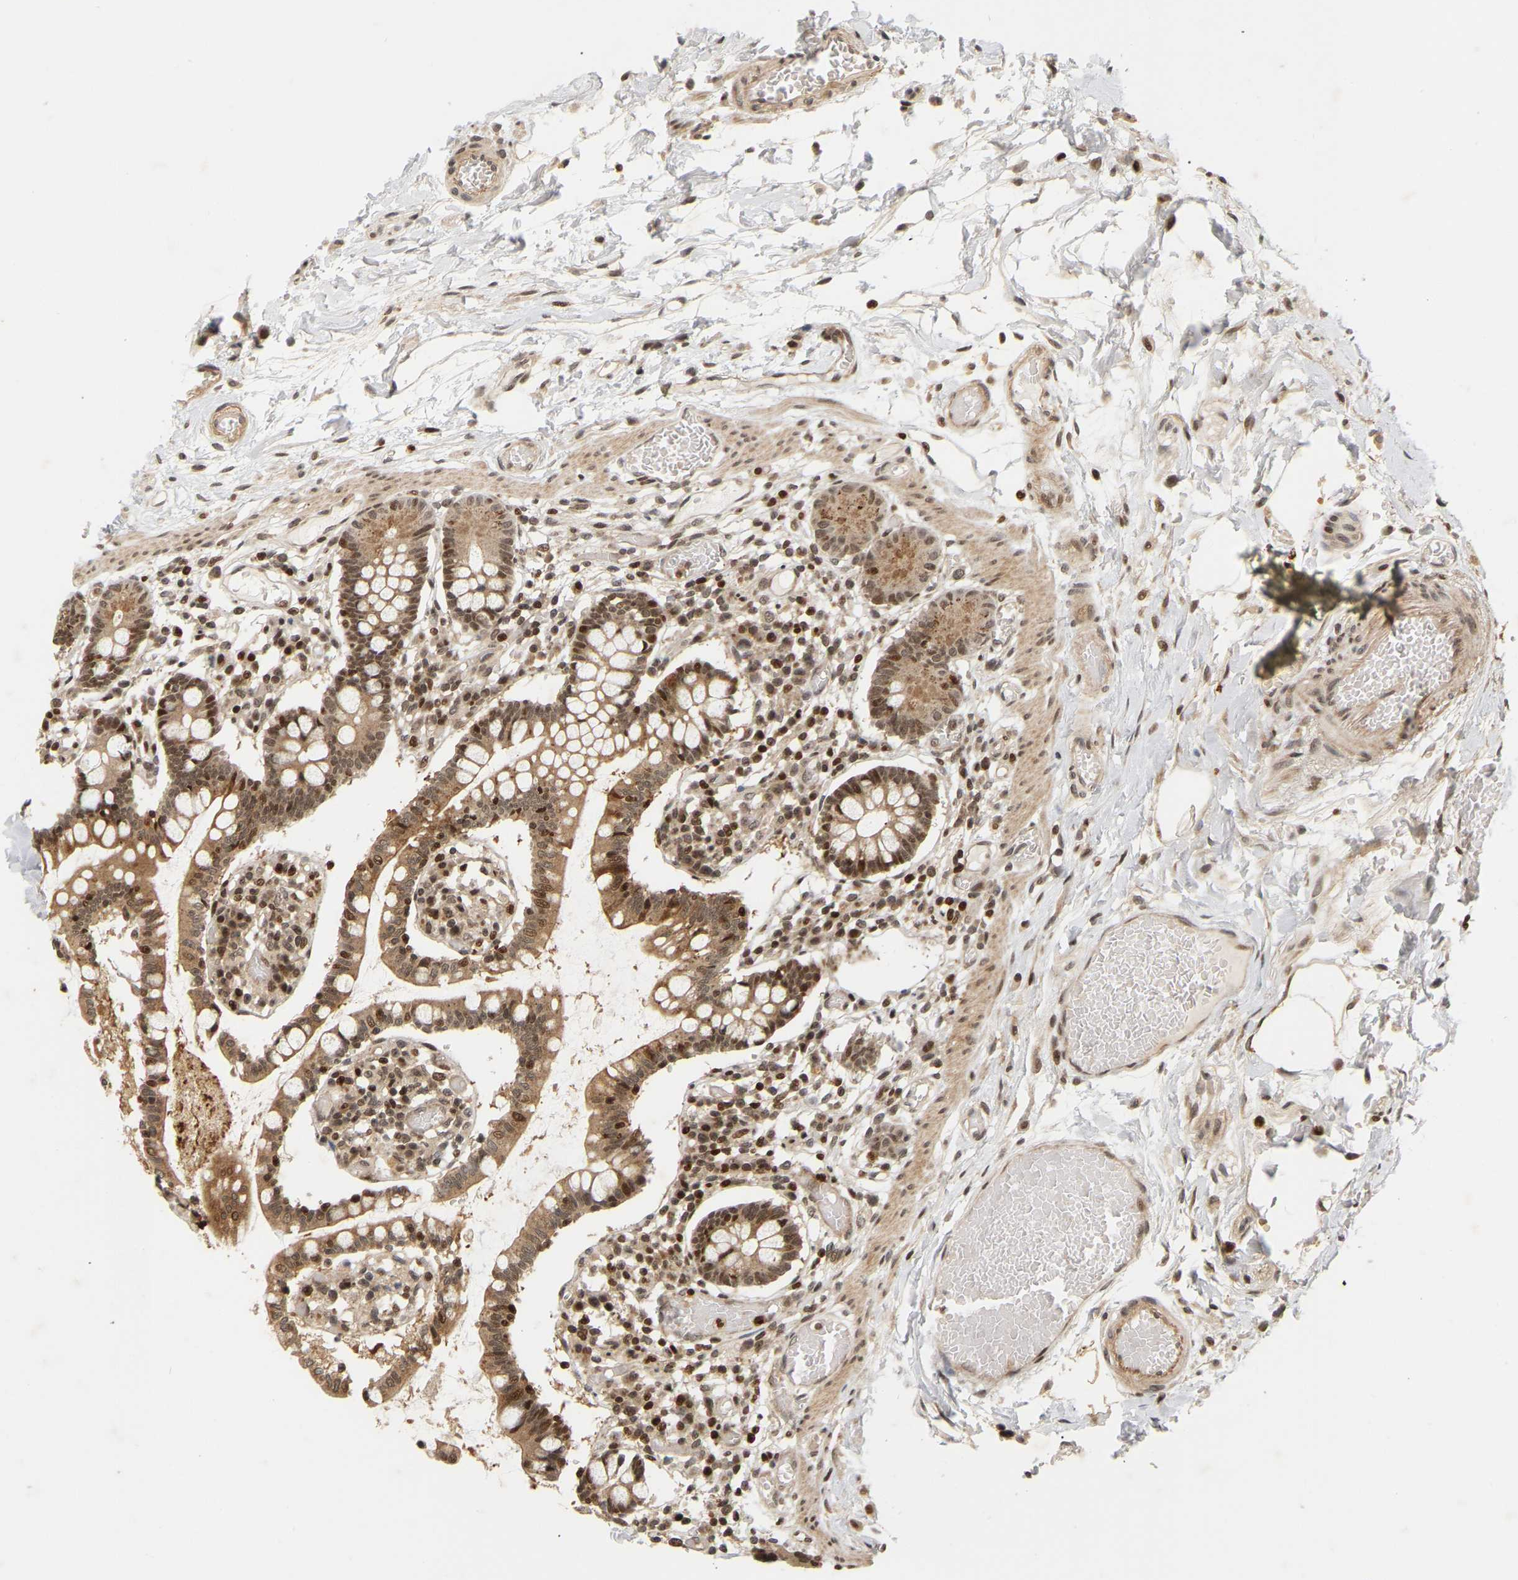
{"staining": {"intensity": "moderate", "quantity": ">75%", "location": "cytoplasmic/membranous,nuclear"}, "tissue": "small intestine", "cell_type": "Glandular cells", "image_type": "normal", "snomed": [{"axis": "morphology", "description": "Normal tissue, NOS"}, {"axis": "topography", "description": "Small intestine"}], "caption": "High-magnification brightfield microscopy of benign small intestine stained with DAB (3,3'-diaminobenzidine) (brown) and counterstained with hematoxylin (blue). glandular cells exhibit moderate cytoplasmic/membranous,nuclear positivity is seen in approximately>75% of cells.", "gene": "NFE2L2", "patient": {"sex": "female", "age": 61}}